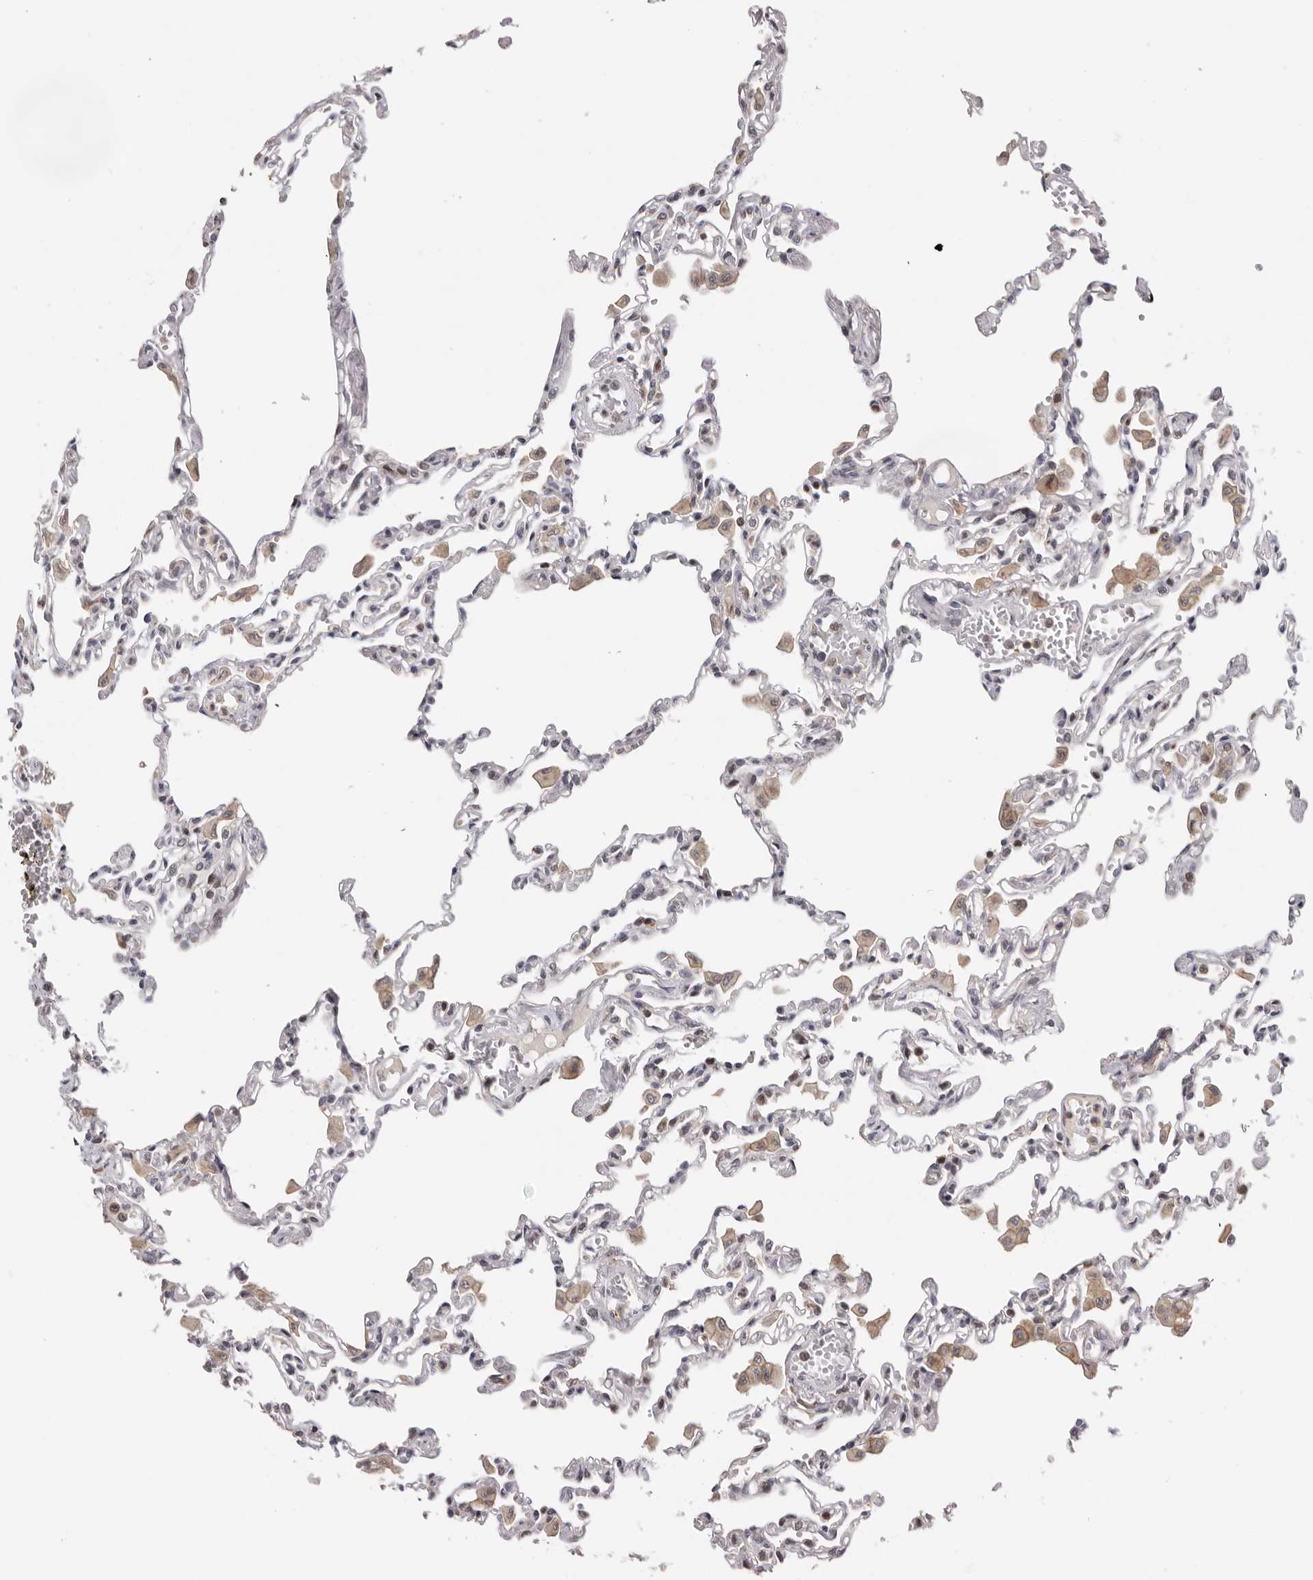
{"staining": {"intensity": "negative", "quantity": "none", "location": "none"}, "tissue": "lung", "cell_type": "Alveolar cells", "image_type": "normal", "snomed": [{"axis": "morphology", "description": "Normal tissue, NOS"}, {"axis": "topography", "description": "Bronchus"}, {"axis": "topography", "description": "Lung"}], "caption": "Micrograph shows no protein positivity in alveolar cells of unremarkable lung. Nuclei are stained in blue.", "gene": "KIF2B", "patient": {"sex": "female", "age": 49}}